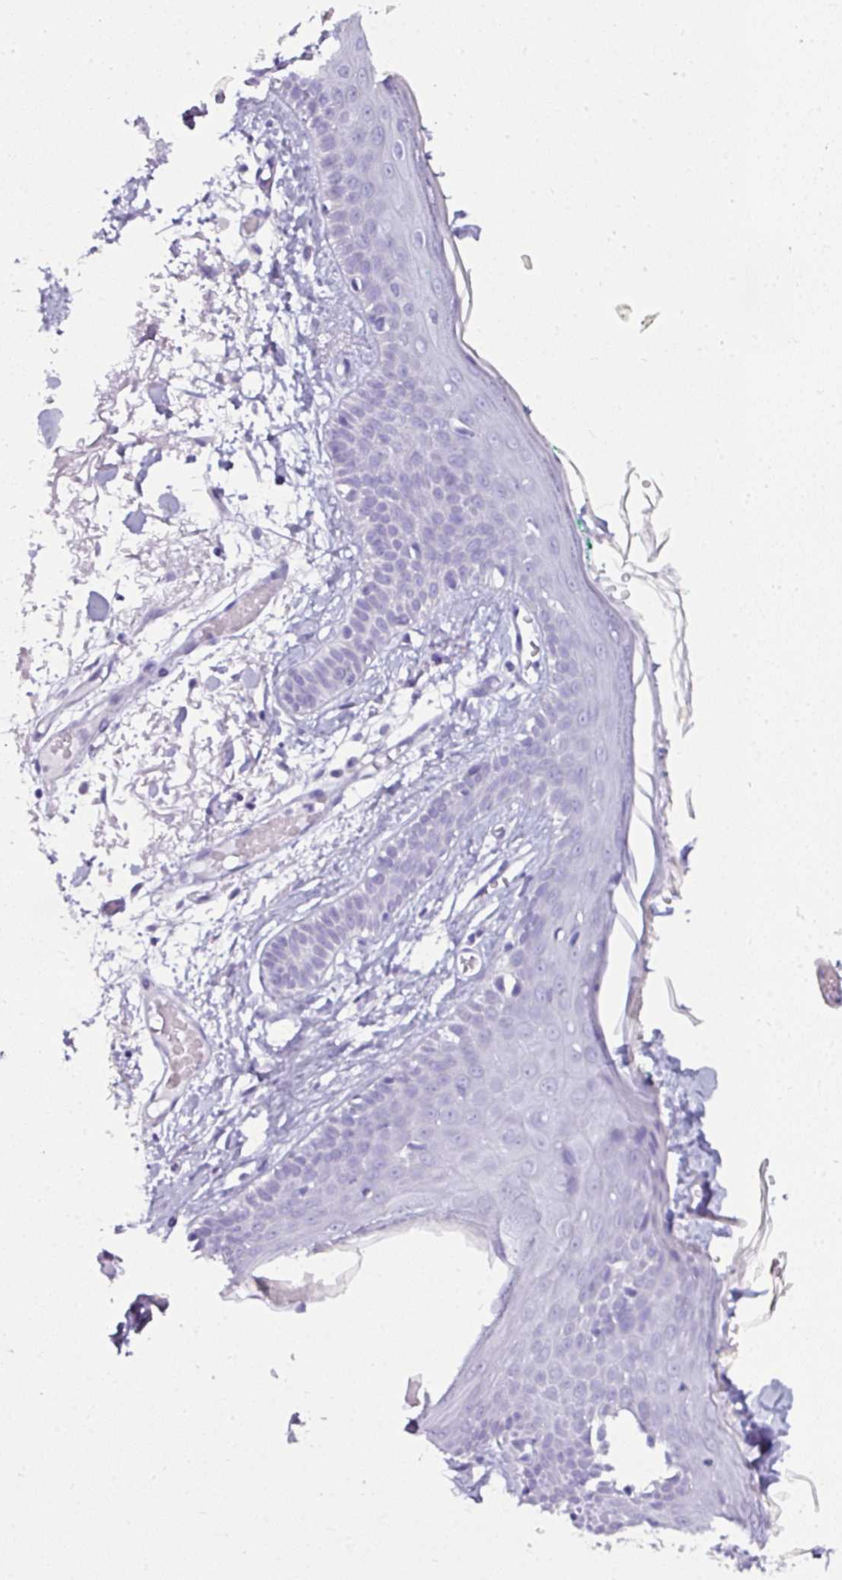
{"staining": {"intensity": "negative", "quantity": "none", "location": "none"}, "tissue": "skin", "cell_type": "Fibroblasts", "image_type": "normal", "snomed": [{"axis": "morphology", "description": "Normal tissue, NOS"}, {"axis": "topography", "description": "Skin"}], "caption": "Immunohistochemistry (IHC) micrograph of unremarkable skin: skin stained with DAB (3,3'-diaminobenzidine) exhibits no significant protein expression in fibroblasts. (Stains: DAB immunohistochemistry (IHC) with hematoxylin counter stain, Microscopy: brightfield microscopy at high magnification).", "gene": "NAPSA", "patient": {"sex": "male", "age": 79}}